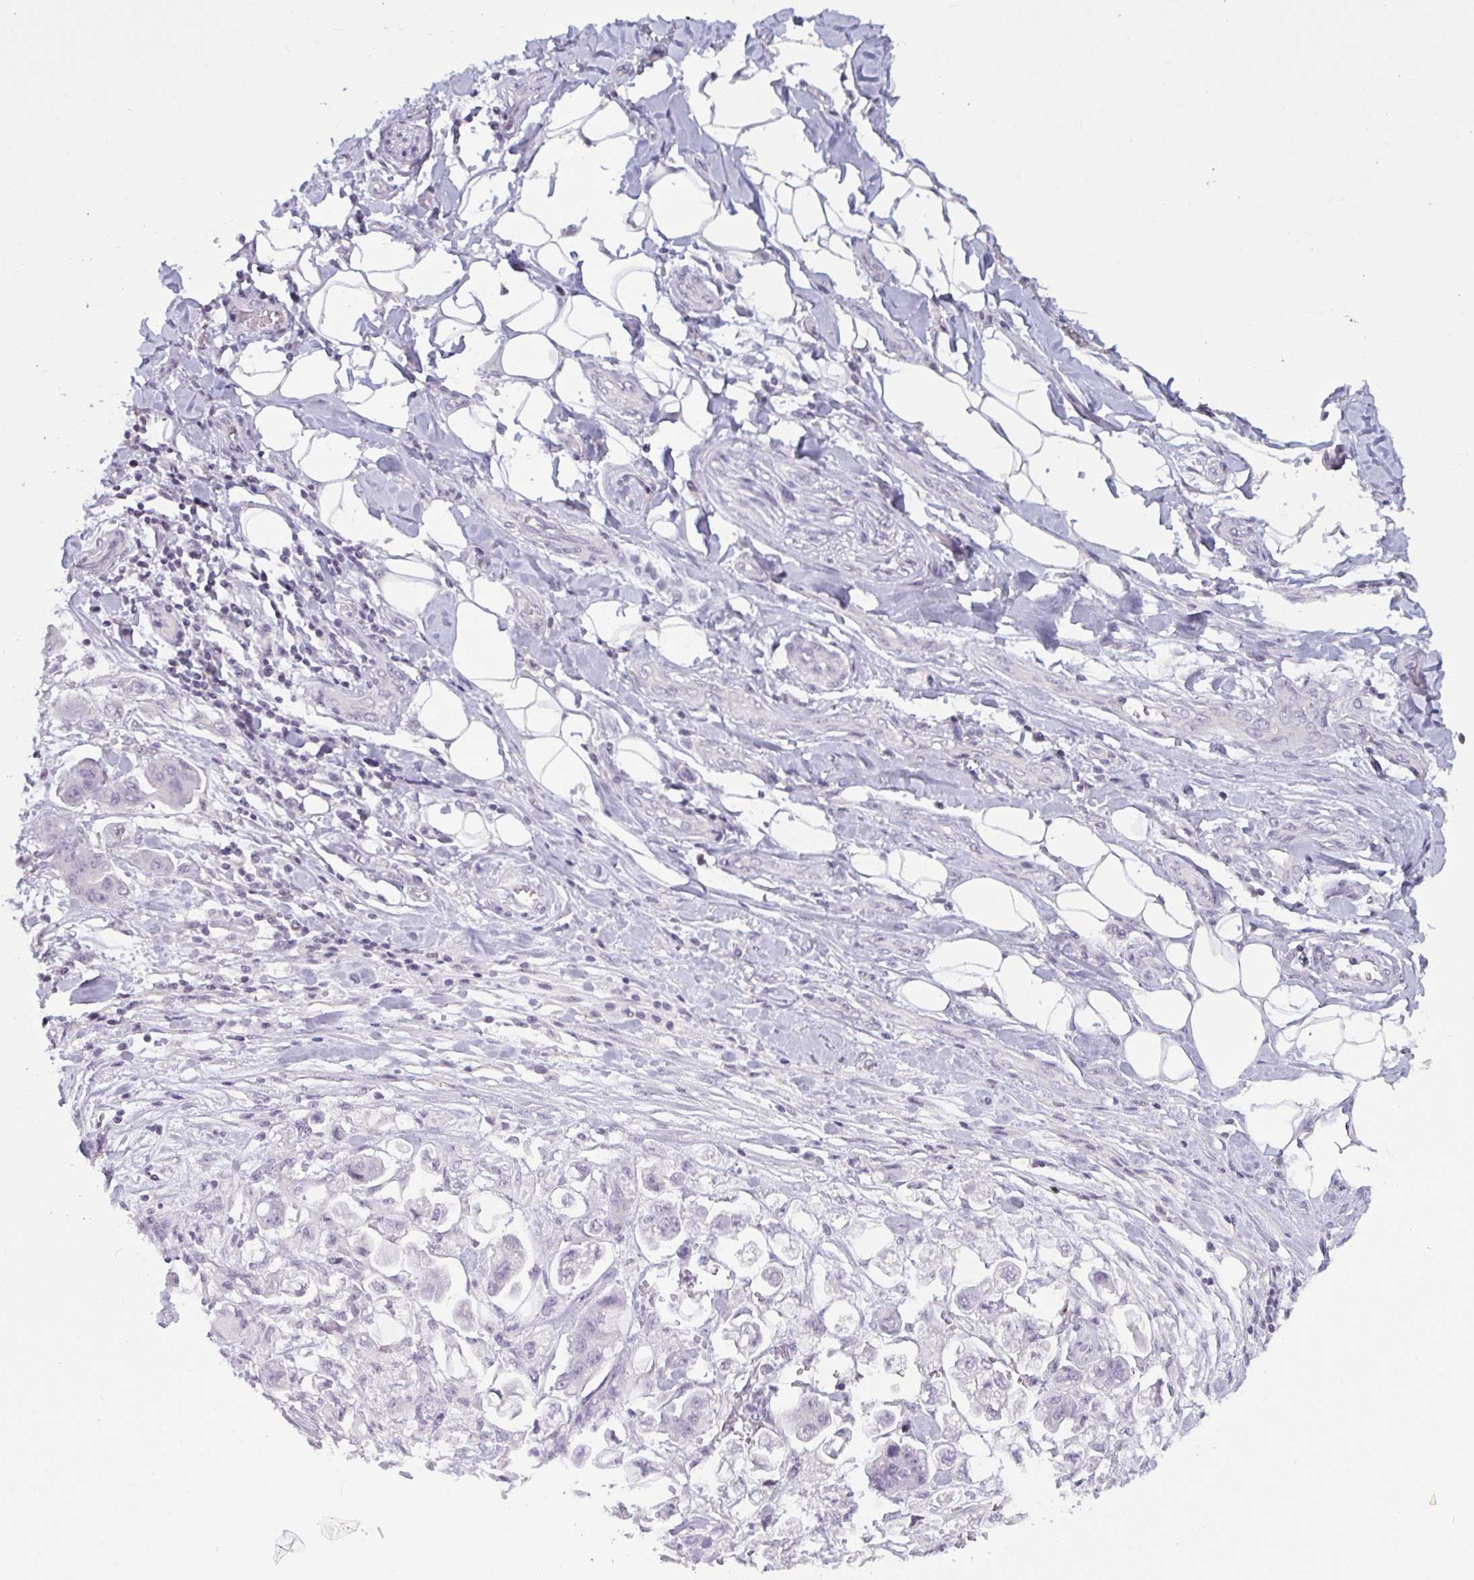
{"staining": {"intensity": "negative", "quantity": "none", "location": "none"}, "tissue": "stomach cancer", "cell_type": "Tumor cells", "image_type": "cancer", "snomed": [{"axis": "morphology", "description": "Adenocarcinoma, NOS"}, {"axis": "topography", "description": "Stomach"}], "caption": "The image shows no staining of tumor cells in adenocarcinoma (stomach). (DAB immunohistochemistry (IHC) visualized using brightfield microscopy, high magnification).", "gene": "TBC1D4", "patient": {"sex": "male", "age": 62}}